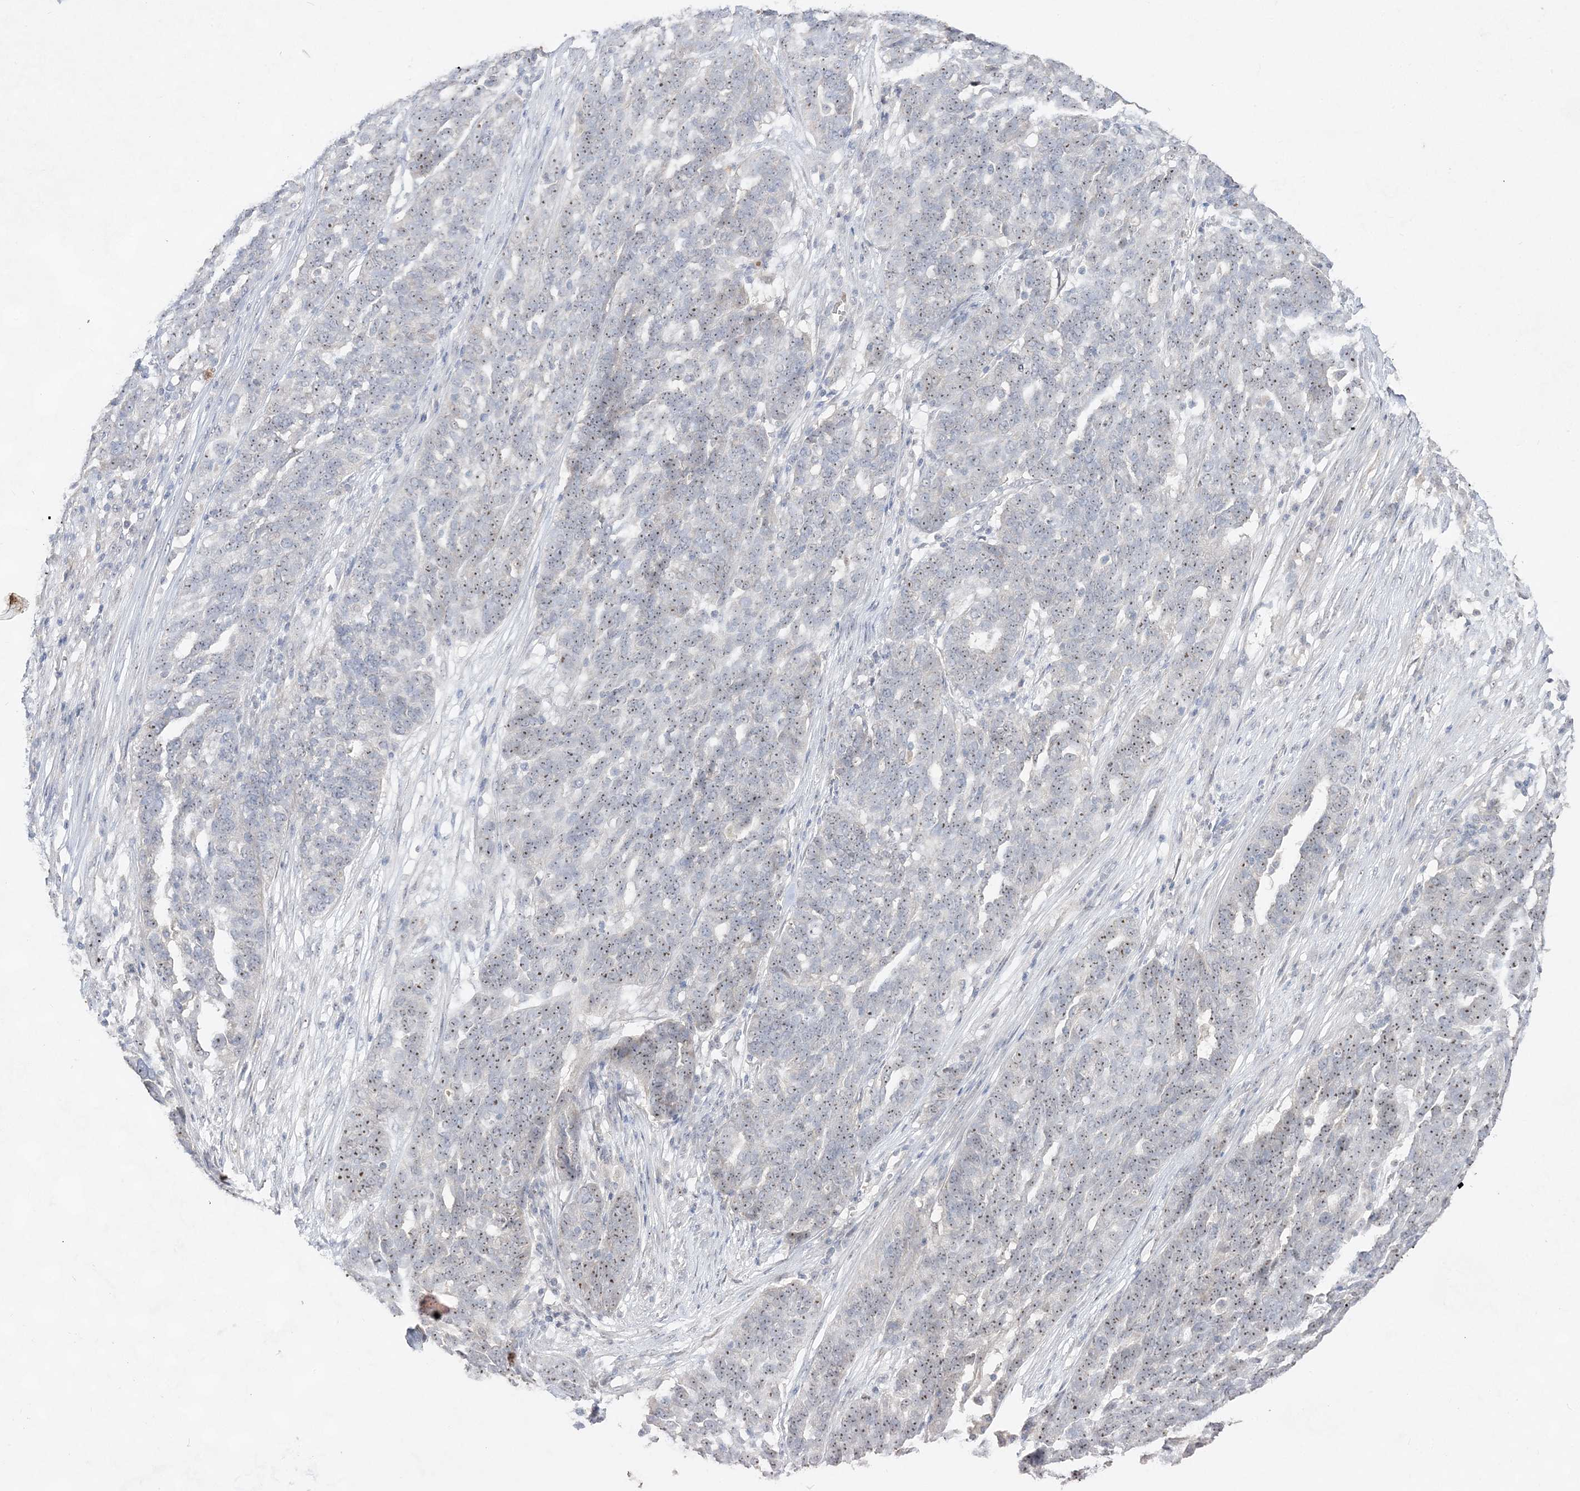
{"staining": {"intensity": "weak", "quantity": "25%-75%", "location": "nuclear"}, "tissue": "ovarian cancer", "cell_type": "Tumor cells", "image_type": "cancer", "snomed": [{"axis": "morphology", "description": "Cystadenocarcinoma, serous, NOS"}, {"axis": "topography", "description": "Ovary"}], "caption": "High-magnification brightfield microscopy of ovarian cancer stained with DAB (3,3'-diaminobenzidine) (brown) and counterstained with hematoxylin (blue). tumor cells exhibit weak nuclear positivity is appreciated in about25%-75% of cells. Ihc stains the protein in brown and the nuclei are stained blue.", "gene": "NOP16", "patient": {"sex": "female", "age": 59}}